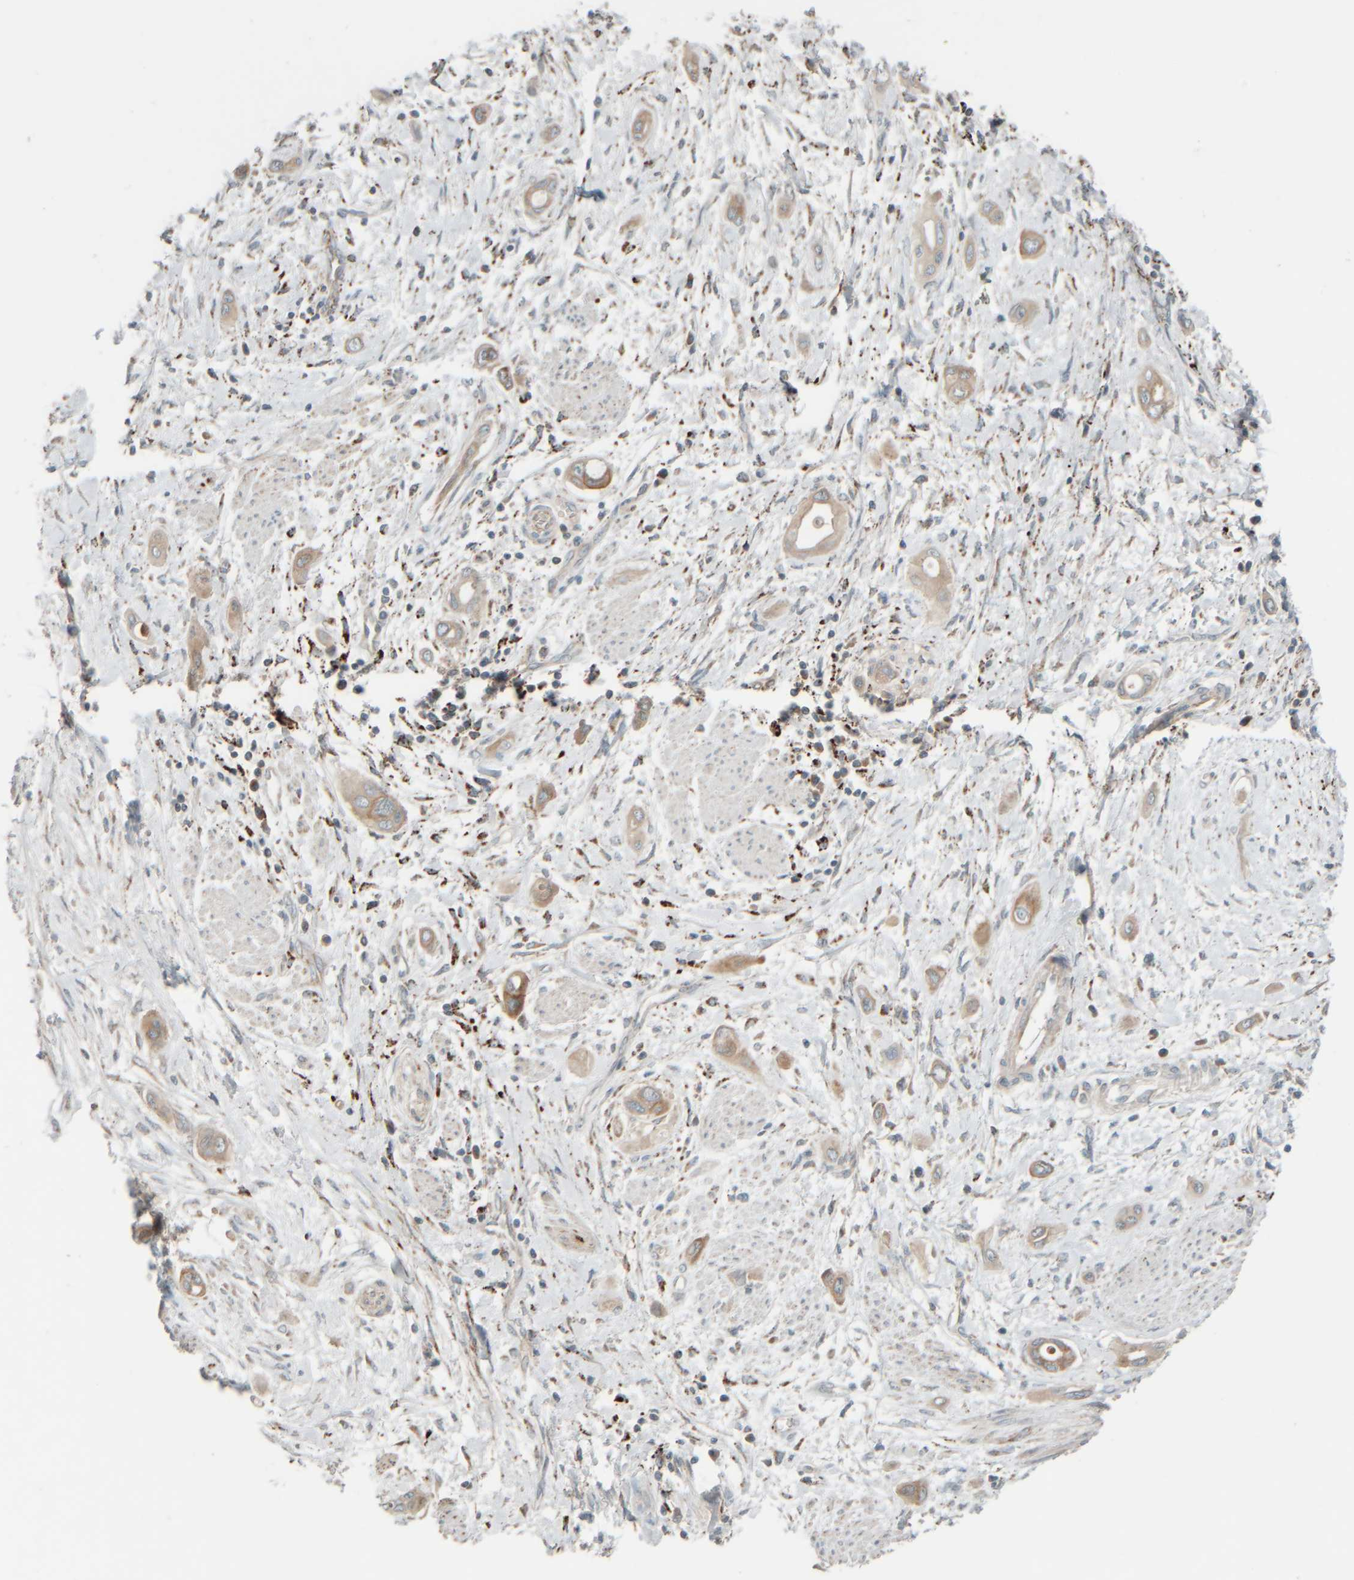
{"staining": {"intensity": "moderate", "quantity": ">75%", "location": "cytoplasmic/membranous"}, "tissue": "pancreatic cancer", "cell_type": "Tumor cells", "image_type": "cancer", "snomed": [{"axis": "morphology", "description": "Adenocarcinoma, NOS"}, {"axis": "topography", "description": "Pancreas"}], "caption": "Protein staining exhibits moderate cytoplasmic/membranous positivity in about >75% of tumor cells in pancreatic cancer. (Stains: DAB (3,3'-diaminobenzidine) in brown, nuclei in blue, Microscopy: brightfield microscopy at high magnification).", "gene": "SPAG5", "patient": {"sex": "male", "age": 59}}